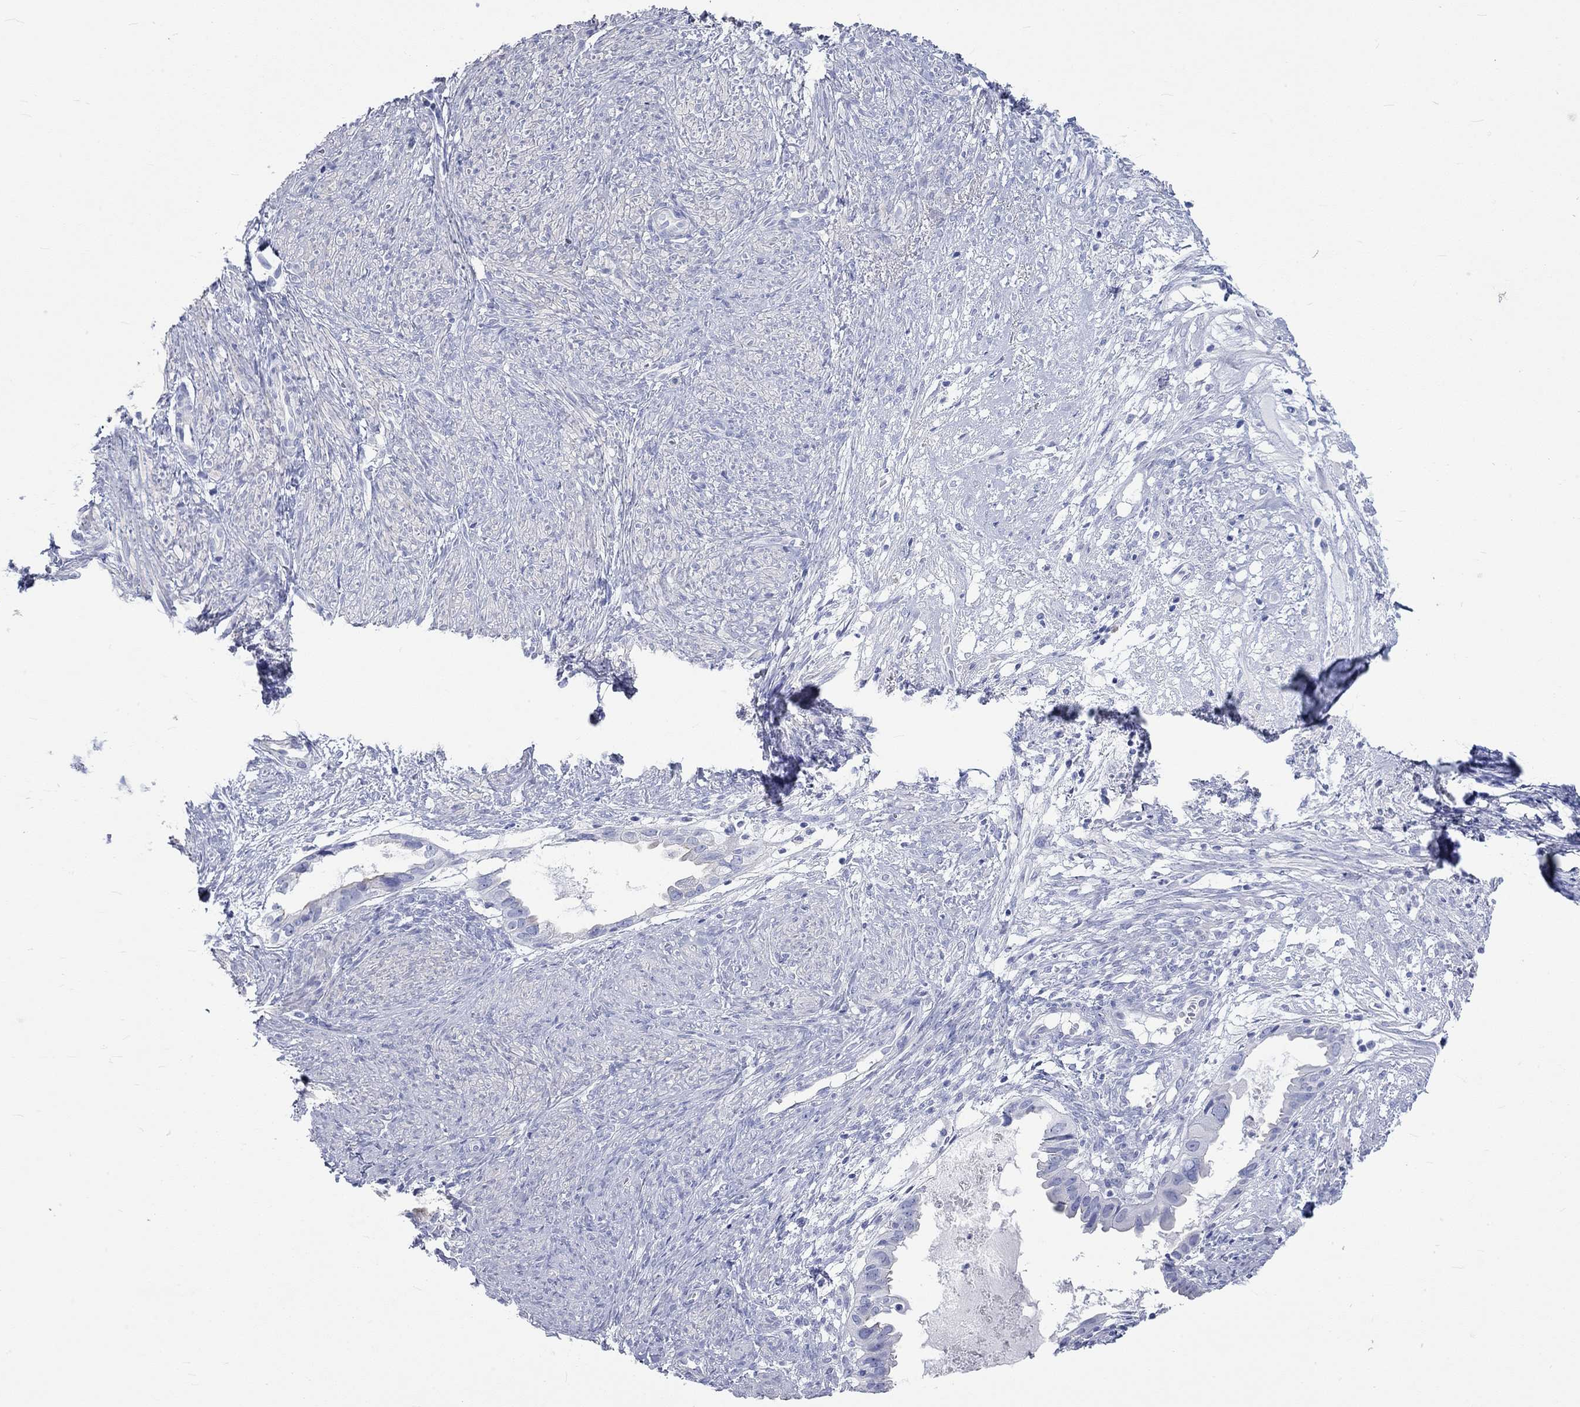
{"staining": {"intensity": "negative", "quantity": "none", "location": "none"}, "tissue": "endometrial cancer", "cell_type": "Tumor cells", "image_type": "cancer", "snomed": [{"axis": "morphology", "description": "Adenocarcinoma, NOS"}, {"axis": "topography", "description": "Endometrium"}], "caption": "A micrograph of adenocarcinoma (endometrial) stained for a protein exhibits no brown staining in tumor cells.", "gene": "SPATA9", "patient": {"sex": "female", "age": 86}}